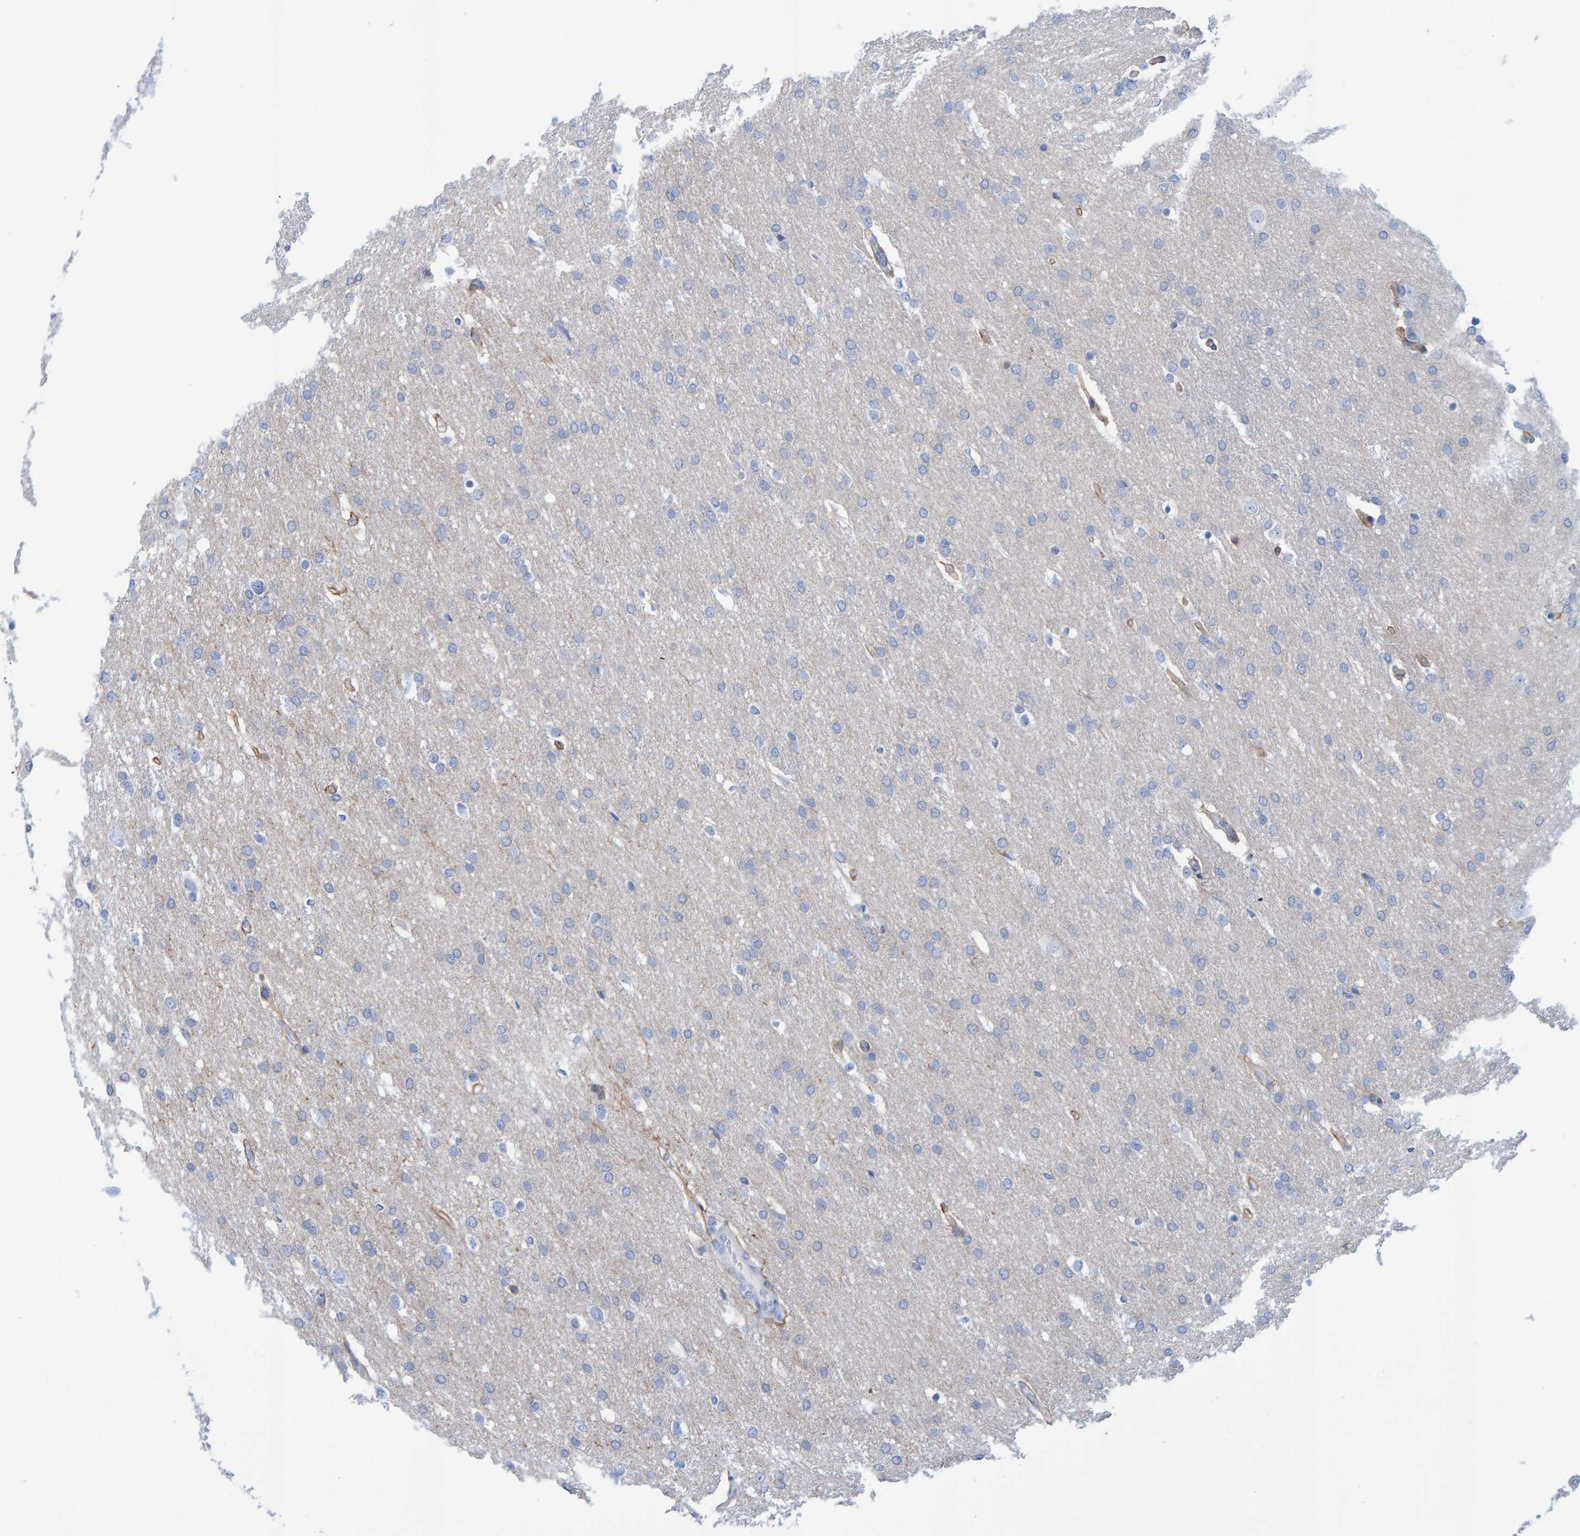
{"staining": {"intensity": "negative", "quantity": "none", "location": "none"}, "tissue": "glioma", "cell_type": "Tumor cells", "image_type": "cancer", "snomed": [{"axis": "morphology", "description": "Glioma, malignant, Low grade"}, {"axis": "topography", "description": "Brain"}], "caption": "Photomicrograph shows no protein positivity in tumor cells of malignant glioma (low-grade) tissue. Brightfield microscopy of immunohistochemistry (IHC) stained with DAB (3,3'-diaminobenzidine) (brown) and hematoxylin (blue), captured at high magnification.", "gene": "JAKMIP3", "patient": {"sex": "female", "age": 37}}